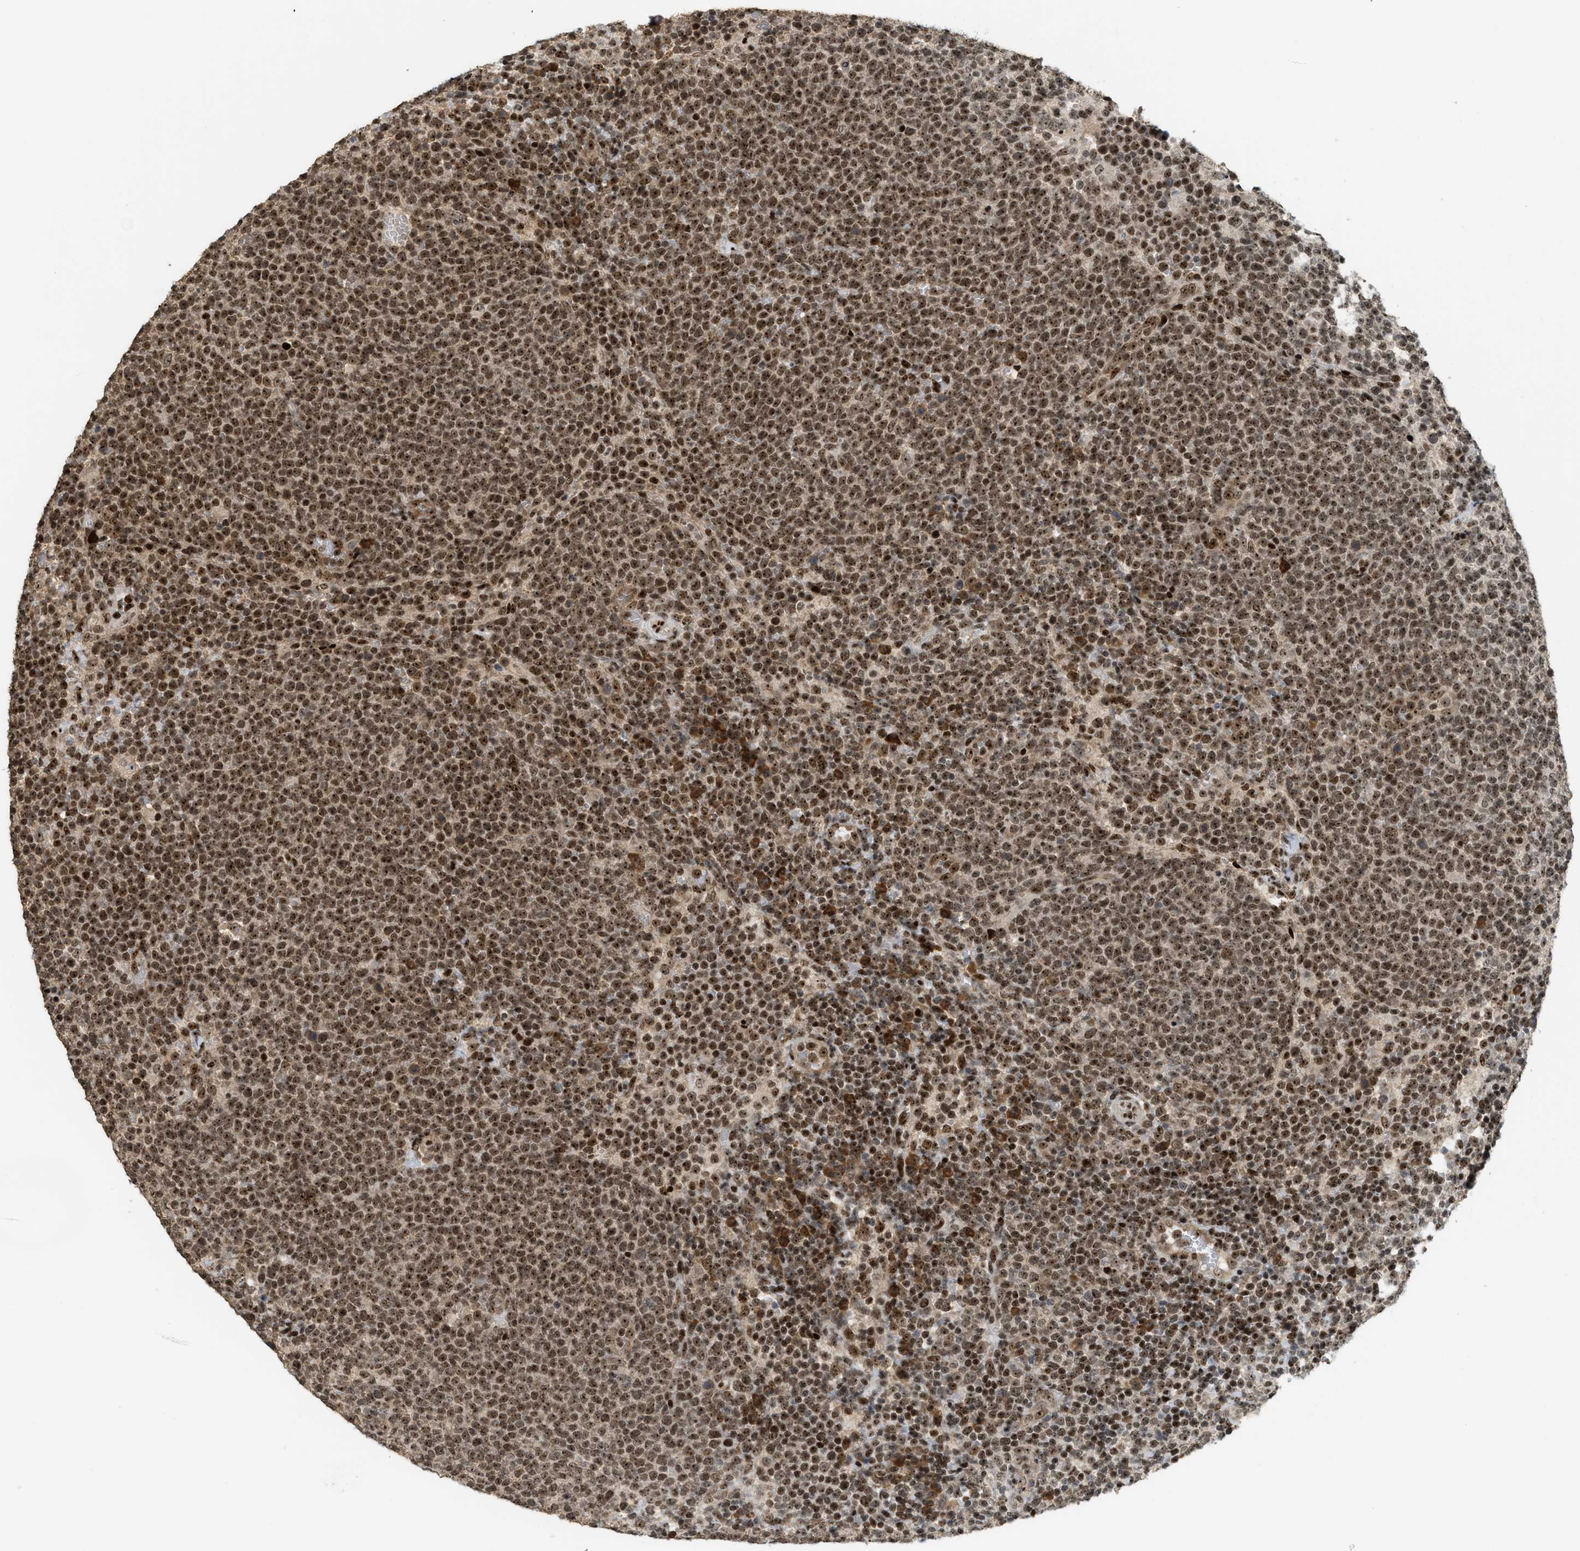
{"staining": {"intensity": "strong", "quantity": ">75%", "location": "nuclear"}, "tissue": "lymphoma", "cell_type": "Tumor cells", "image_type": "cancer", "snomed": [{"axis": "morphology", "description": "Malignant lymphoma, non-Hodgkin's type, High grade"}, {"axis": "topography", "description": "Lymph node"}], "caption": "Lymphoma tissue displays strong nuclear positivity in approximately >75% of tumor cells, visualized by immunohistochemistry.", "gene": "ZNF22", "patient": {"sex": "male", "age": 61}}